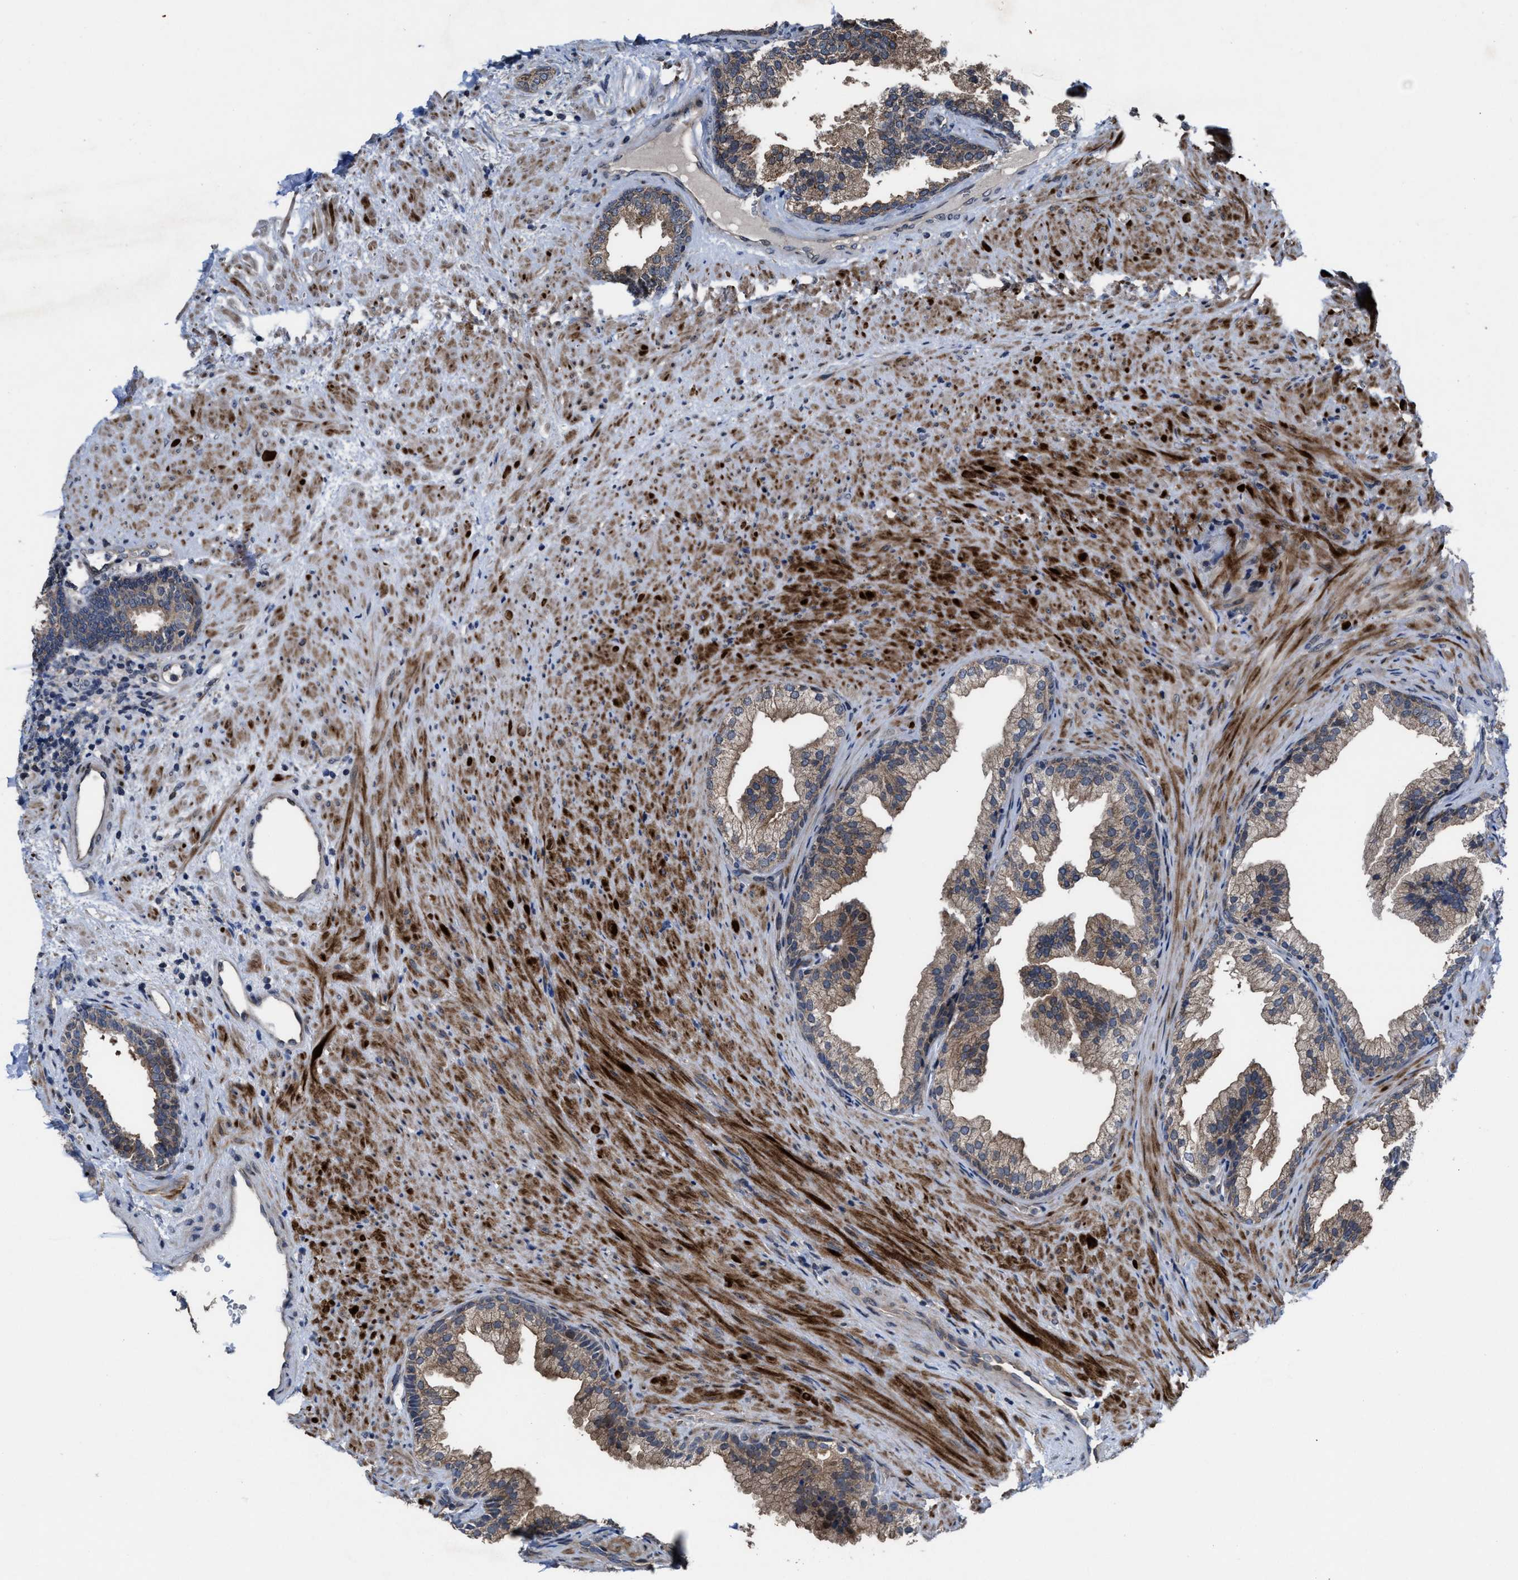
{"staining": {"intensity": "moderate", "quantity": ">75%", "location": "cytoplasmic/membranous"}, "tissue": "prostate", "cell_type": "Glandular cells", "image_type": "normal", "snomed": [{"axis": "morphology", "description": "Normal tissue, NOS"}, {"axis": "topography", "description": "Prostate"}], "caption": "A high-resolution micrograph shows immunohistochemistry staining of normal prostate, which shows moderate cytoplasmic/membranous staining in about >75% of glandular cells. (Stains: DAB in brown, nuclei in blue, Microscopy: brightfield microscopy at high magnification).", "gene": "HAUS6", "patient": {"sex": "male", "age": 76}}